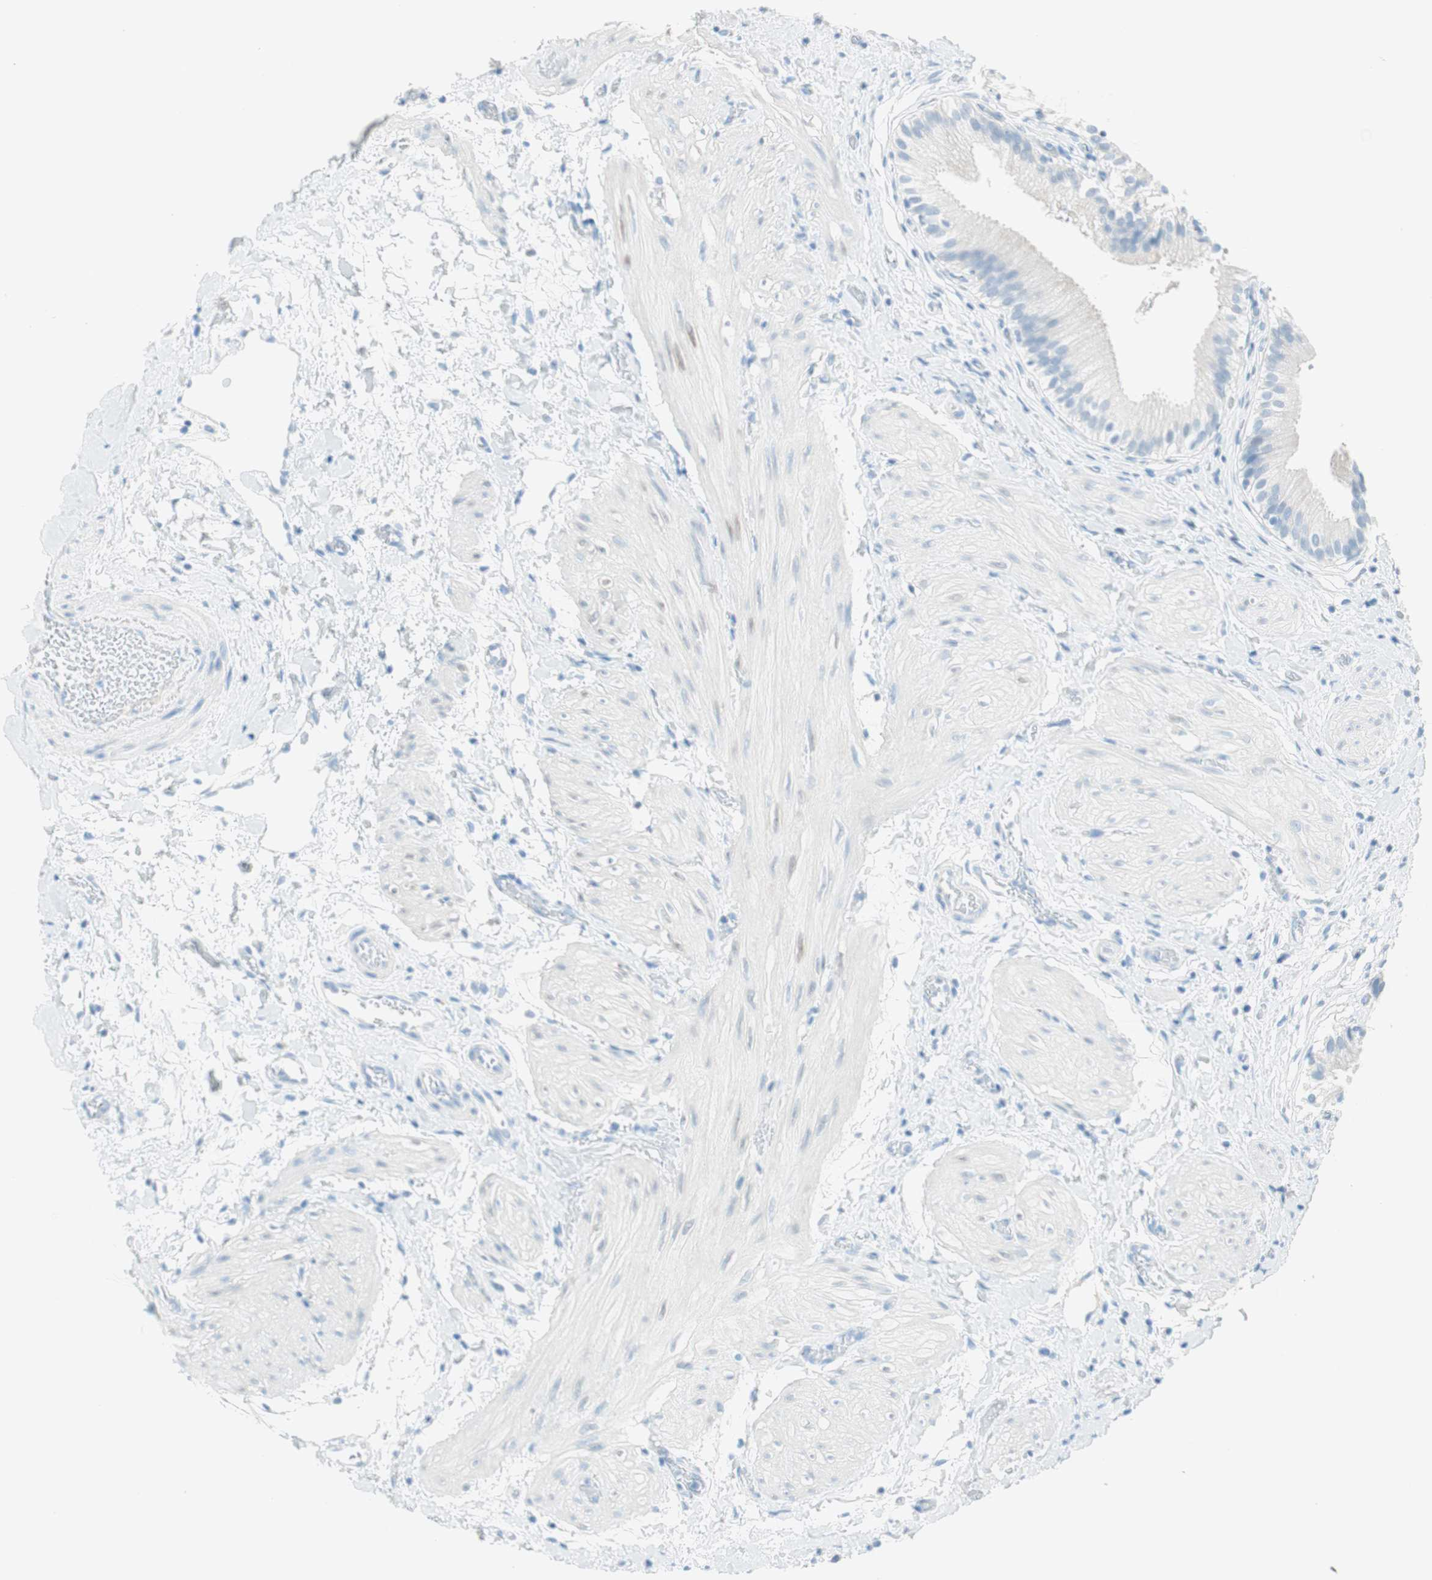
{"staining": {"intensity": "negative", "quantity": "none", "location": "none"}, "tissue": "gallbladder", "cell_type": "Glandular cells", "image_type": "normal", "snomed": [{"axis": "morphology", "description": "Normal tissue, NOS"}, {"axis": "topography", "description": "Gallbladder"}], "caption": "IHC histopathology image of benign gallbladder: human gallbladder stained with DAB exhibits no significant protein expression in glandular cells.", "gene": "TNFRSF13C", "patient": {"sex": "male", "age": 65}}